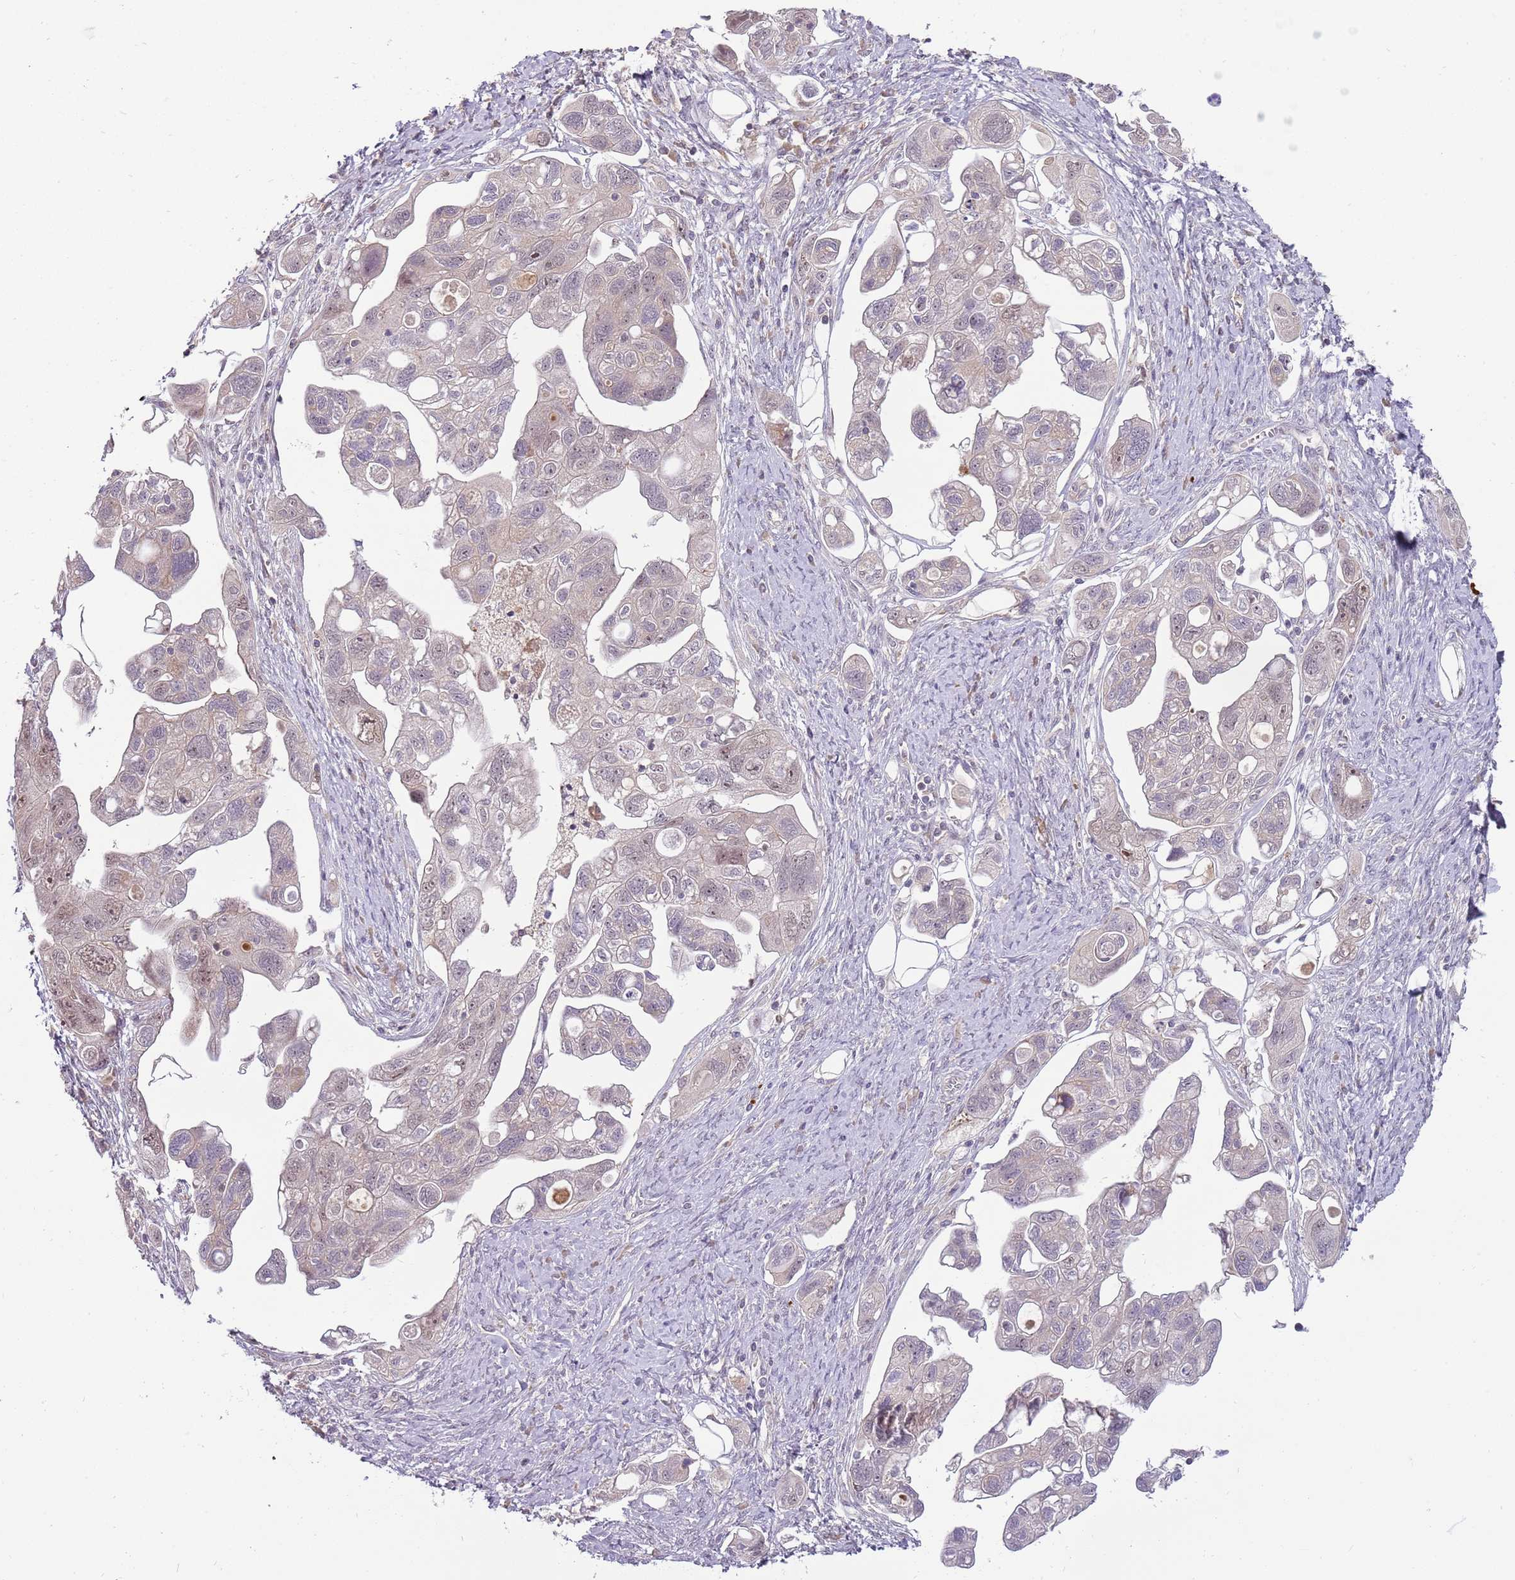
{"staining": {"intensity": "weak", "quantity": "25%-75%", "location": "nuclear"}, "tissue": "ovarian cancer", "cell_type": "Tumor cells", "image_type": "cancer", "snomed": [{"axis": "morphology", "description": "Carcinoma, NOS"}, {"axis": "morphology", "description": "Cystadenocarcinoma, serous, NOS"}, {"axis": "topography", "description": "Ovary"}], "caption": "Ovarian carcinoma stained with DAB immunohistochemistry (IHC) demonstrates low levels of weak nuclear expression in approximately 25%-75% of tumor cells. The staining was performed using DAB (3,3'-diaminobenzidine) to visualize the protein expression in brown, while the nuclei were stained in blue with hematoxylin (Magnification: 20x).", "gene": "NBPF6", "patient": {"sex": "female", "age": 69}}